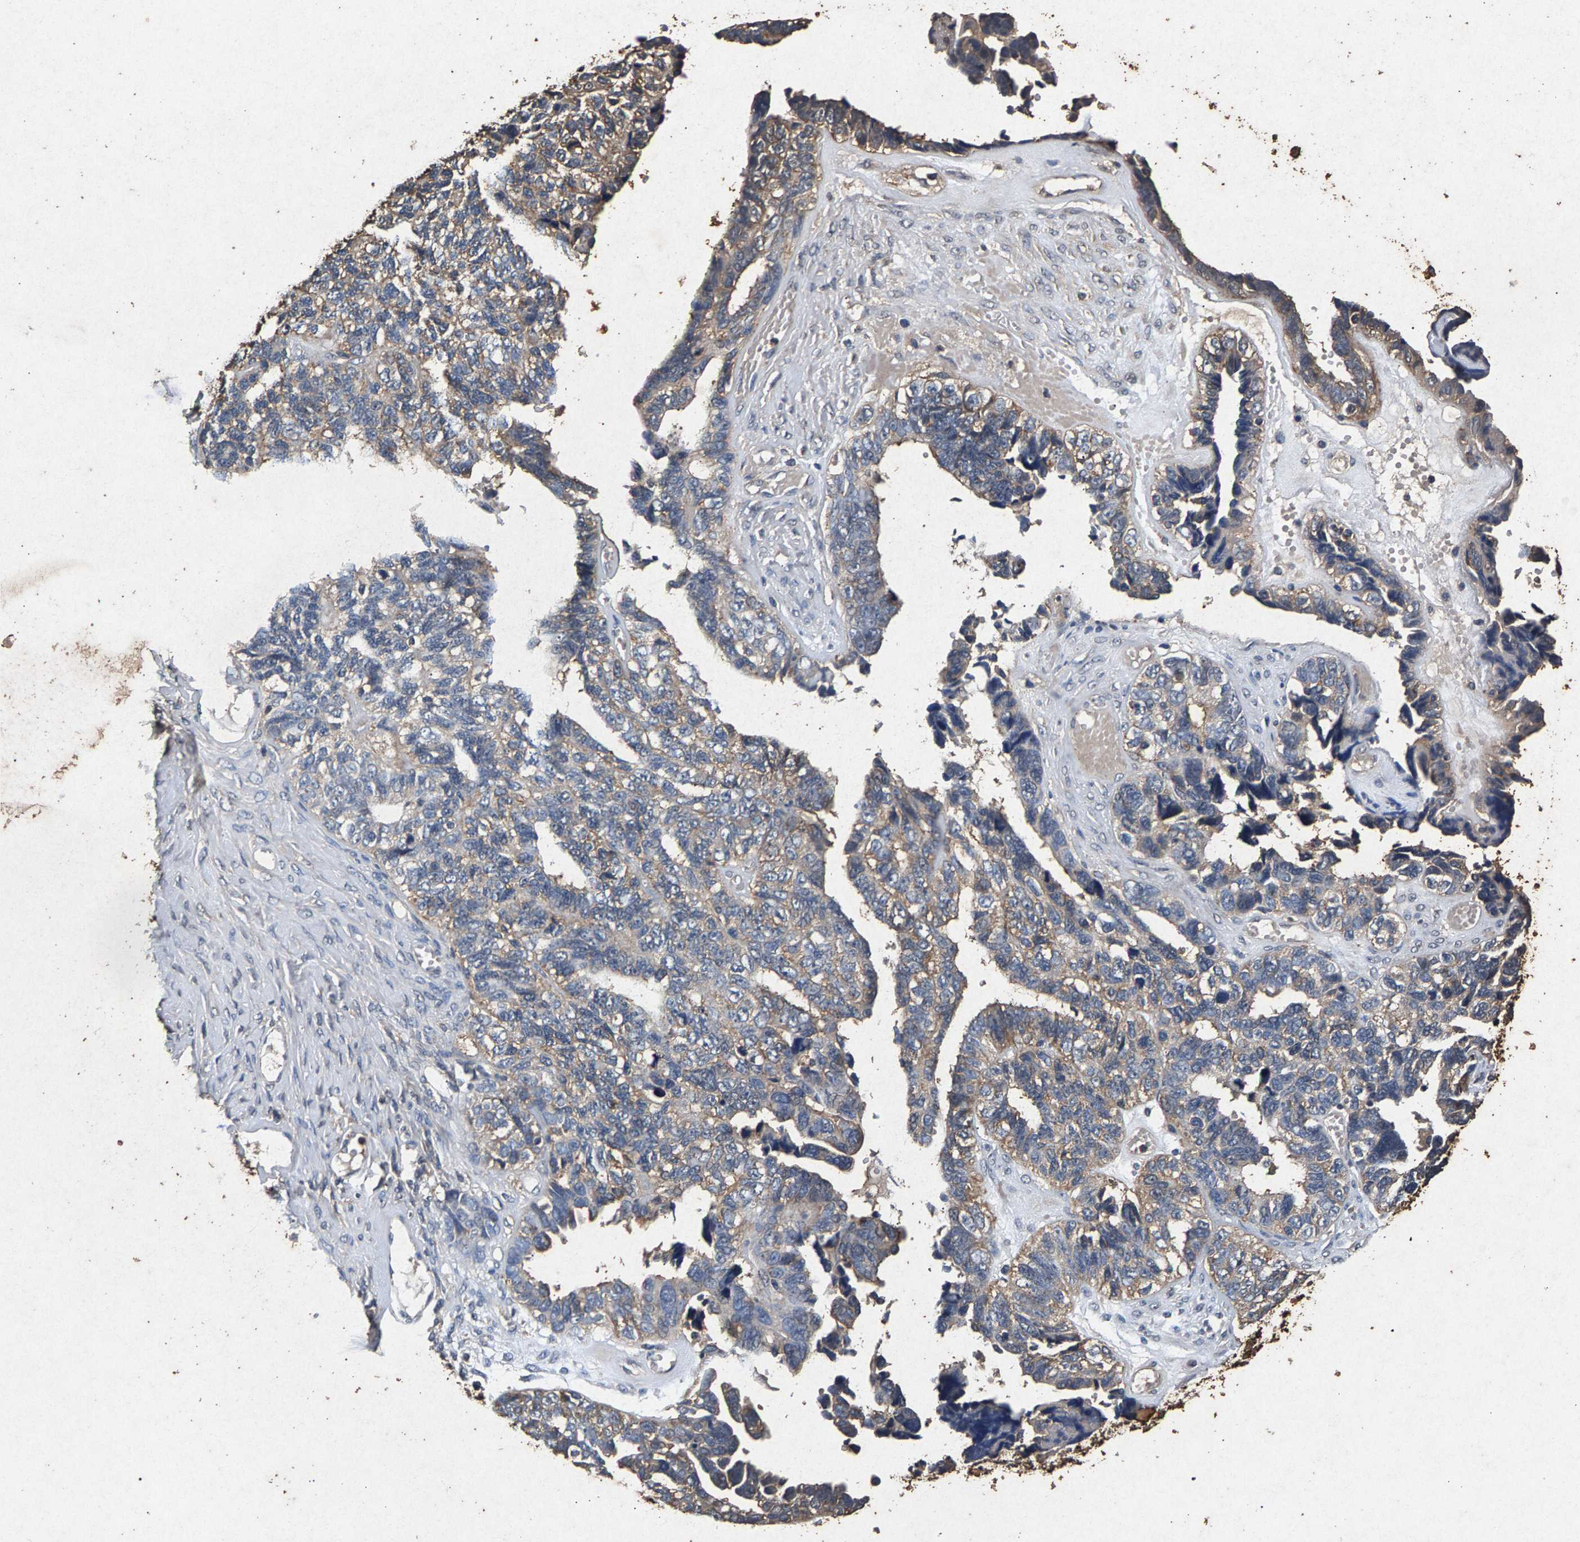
{"staining": {"intensity": "weak", "quantity": ">75%", "location": "cytoplasmic/membranous"}, "tissue": "ovarian cancer", "cell_type": "Tumor cells", "image_type": "cancer", "snomed": [{"axis": "morphology", "description": "Cystadenocarcinoma, serous, NOS"}, {"axis": "topography", "description": "Ovary"}], "caption": "Immunohistochemistry (IHC) of ovarian serous cystadenocarcinoma shows low levels of weak cytoplasmic/membranous staining in about >75% of tumor cells.", "gene": "PPP1CC", "patient": {"sex": "female", "age": 79}}